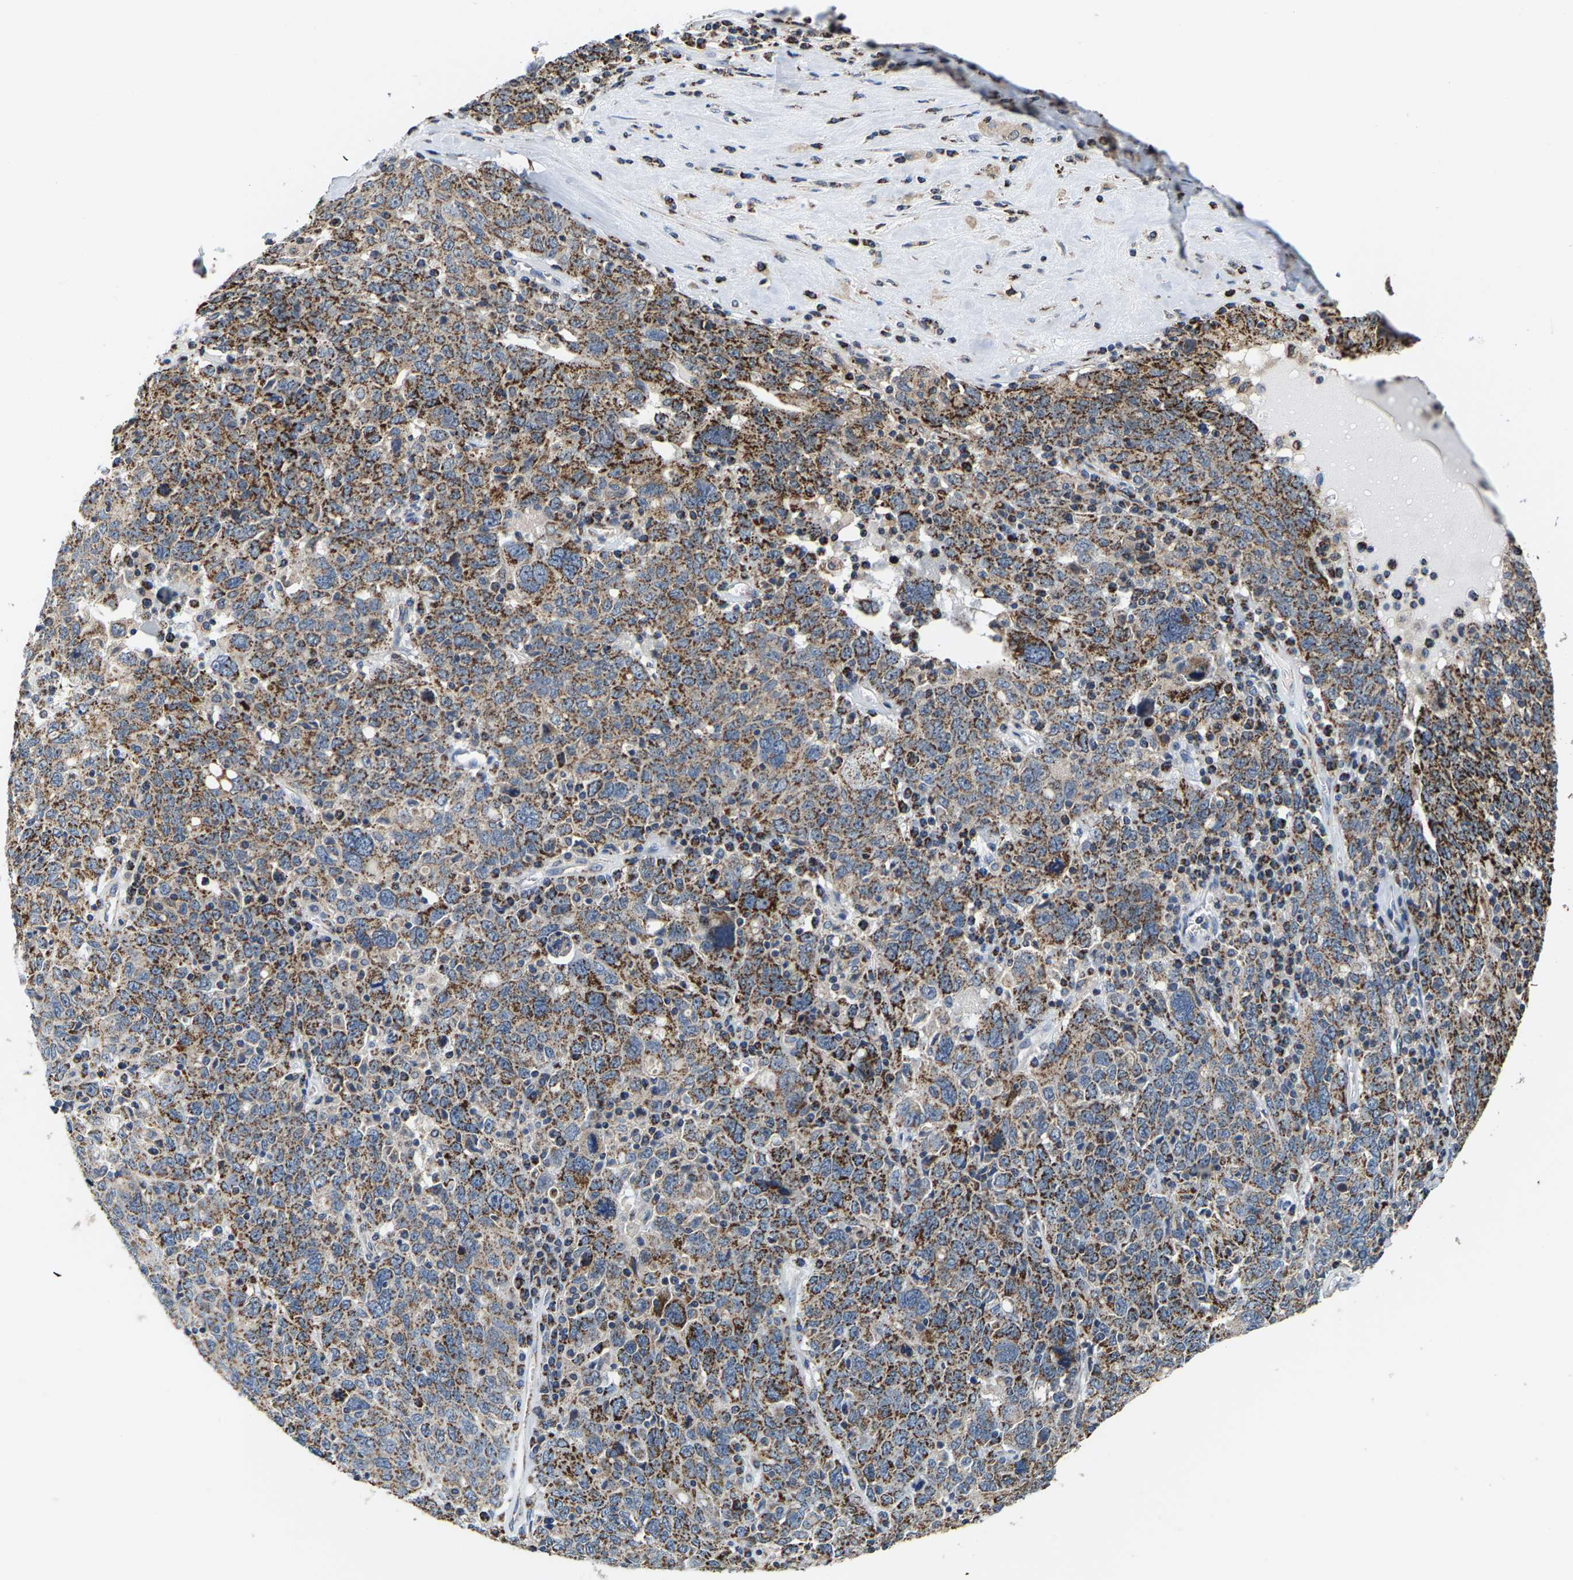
{"staining": {"intensity": "moderate", "quantity": ">75%", "location": "cytoplasmic/membranous"}, "tissue": "ovarian cancer", "cell_type": "Tumor cells", "image_type": "cancer", "snomed": [{"axis": "morphology", "description": "Carcinoma, endometroid"}, {"axis": "topography", "description": "Ovary"}], "caption": "A brown stain highlights moderate cytoplasmic/membranous positivity of a protein in ovarian cancer tumor cells.", "gene": "SHMT2", "patient": {"sex": "female", "age": 62}}